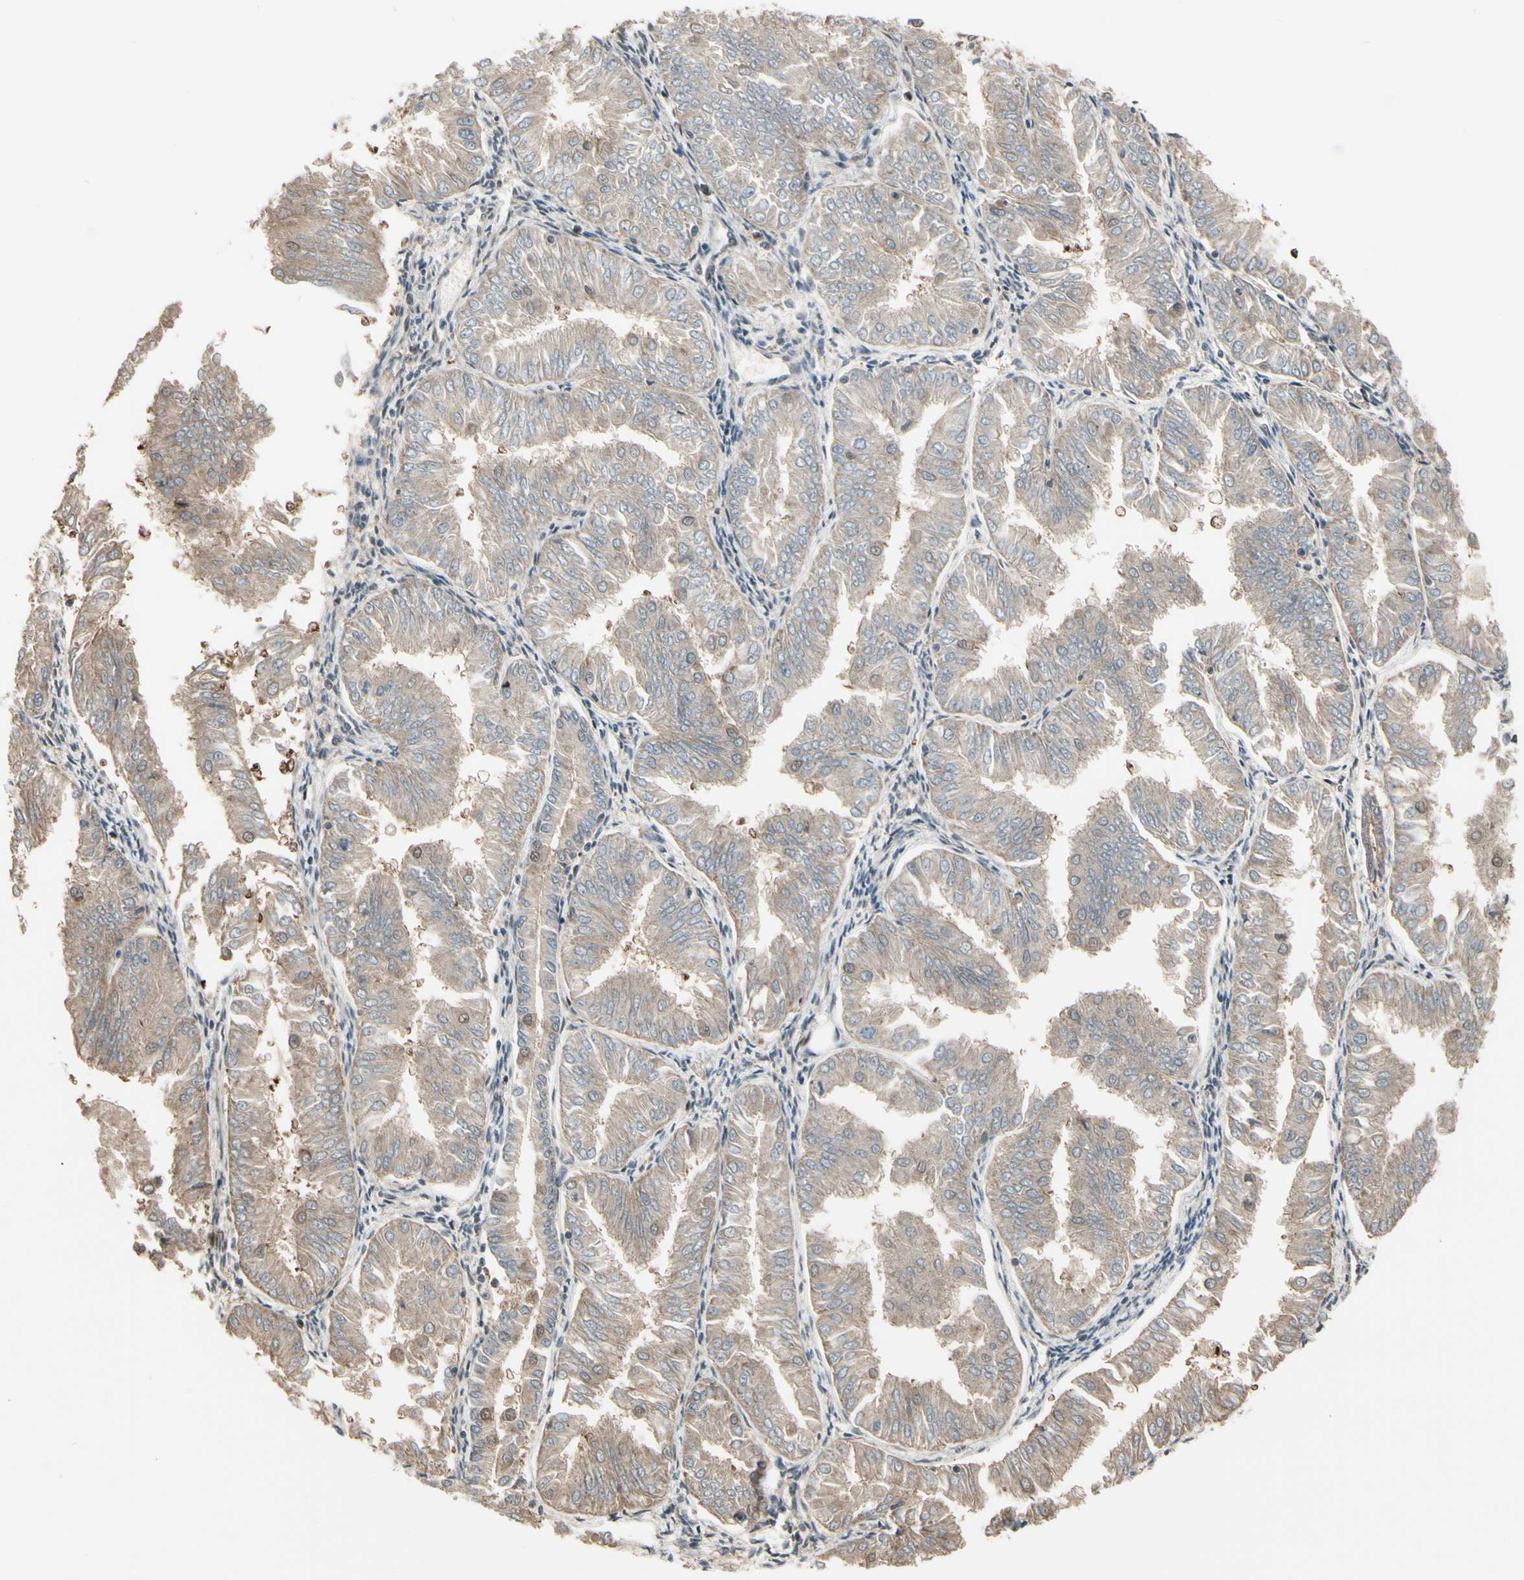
{"staining": {"intensity": "weak", "quantity": "25%-75%", "location": "cytoplasmic/membranous"}, "tissue": "endometrial cancer", "cell_type": "Tumor cells", "image_type": "cancer", "snomed": [{"axis": "morphology", "description": "Adenocarcinoma, NOS"}, {"axis": "topography", "description": "Endometrium"}], "caption": "This is a micrograph of immunohistochemistry staining of adenocarcinoma (endometrial), which shows weak staining in the cytoplasmic/membranous of tumor cells.", "gene": "CSF1R", "patient": {"sex": "female", "age": 53}}